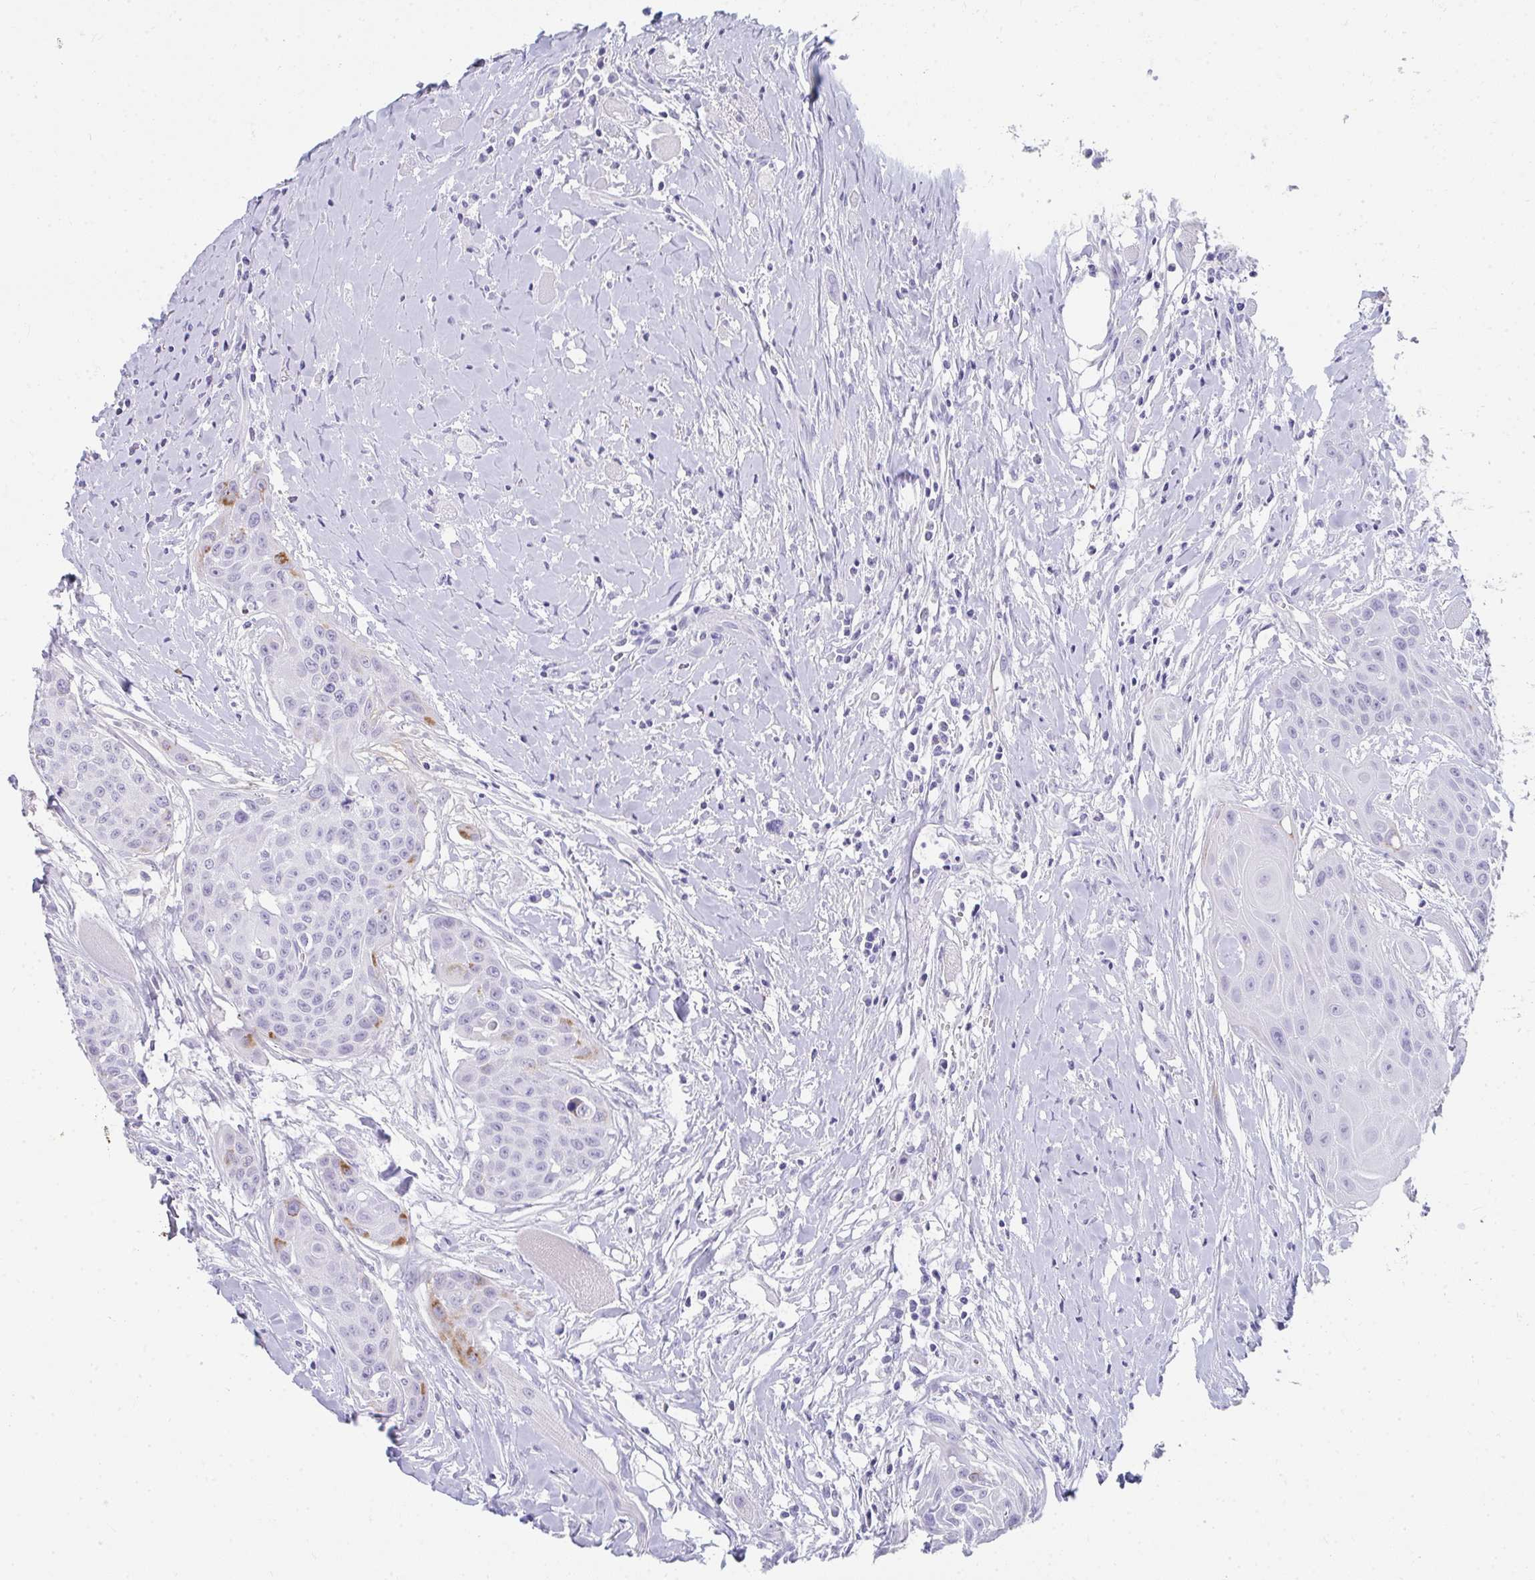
{"staining": {"intensity": "moderate", "quantity": "<25%", "location": "cytoplasmic/membranous"}, "tissue": "head and neck cancer", "cell_type": "Tumor cells", "image_type": "cancer", "snomed": [{"axis": "morphology", "description": "Squamous cell carcinoma, NOS"}, {"axis": "topography", "description": "Head-Neck"}], "caption": "Immunohistochemistry staining of head and neck squamous cell carcinoma, which shows low levels of moderate cytoplasmic/membranous expression in about <25% of tumor cells indicating moderate cytoplasmic/membranous protein expression. The staining was performed using DAB (brown) for protein detection and nuclei were counterstained in hematoxylin (blue).", "gene": "RLF", "patient": {"sex": "female", "age": 73}}